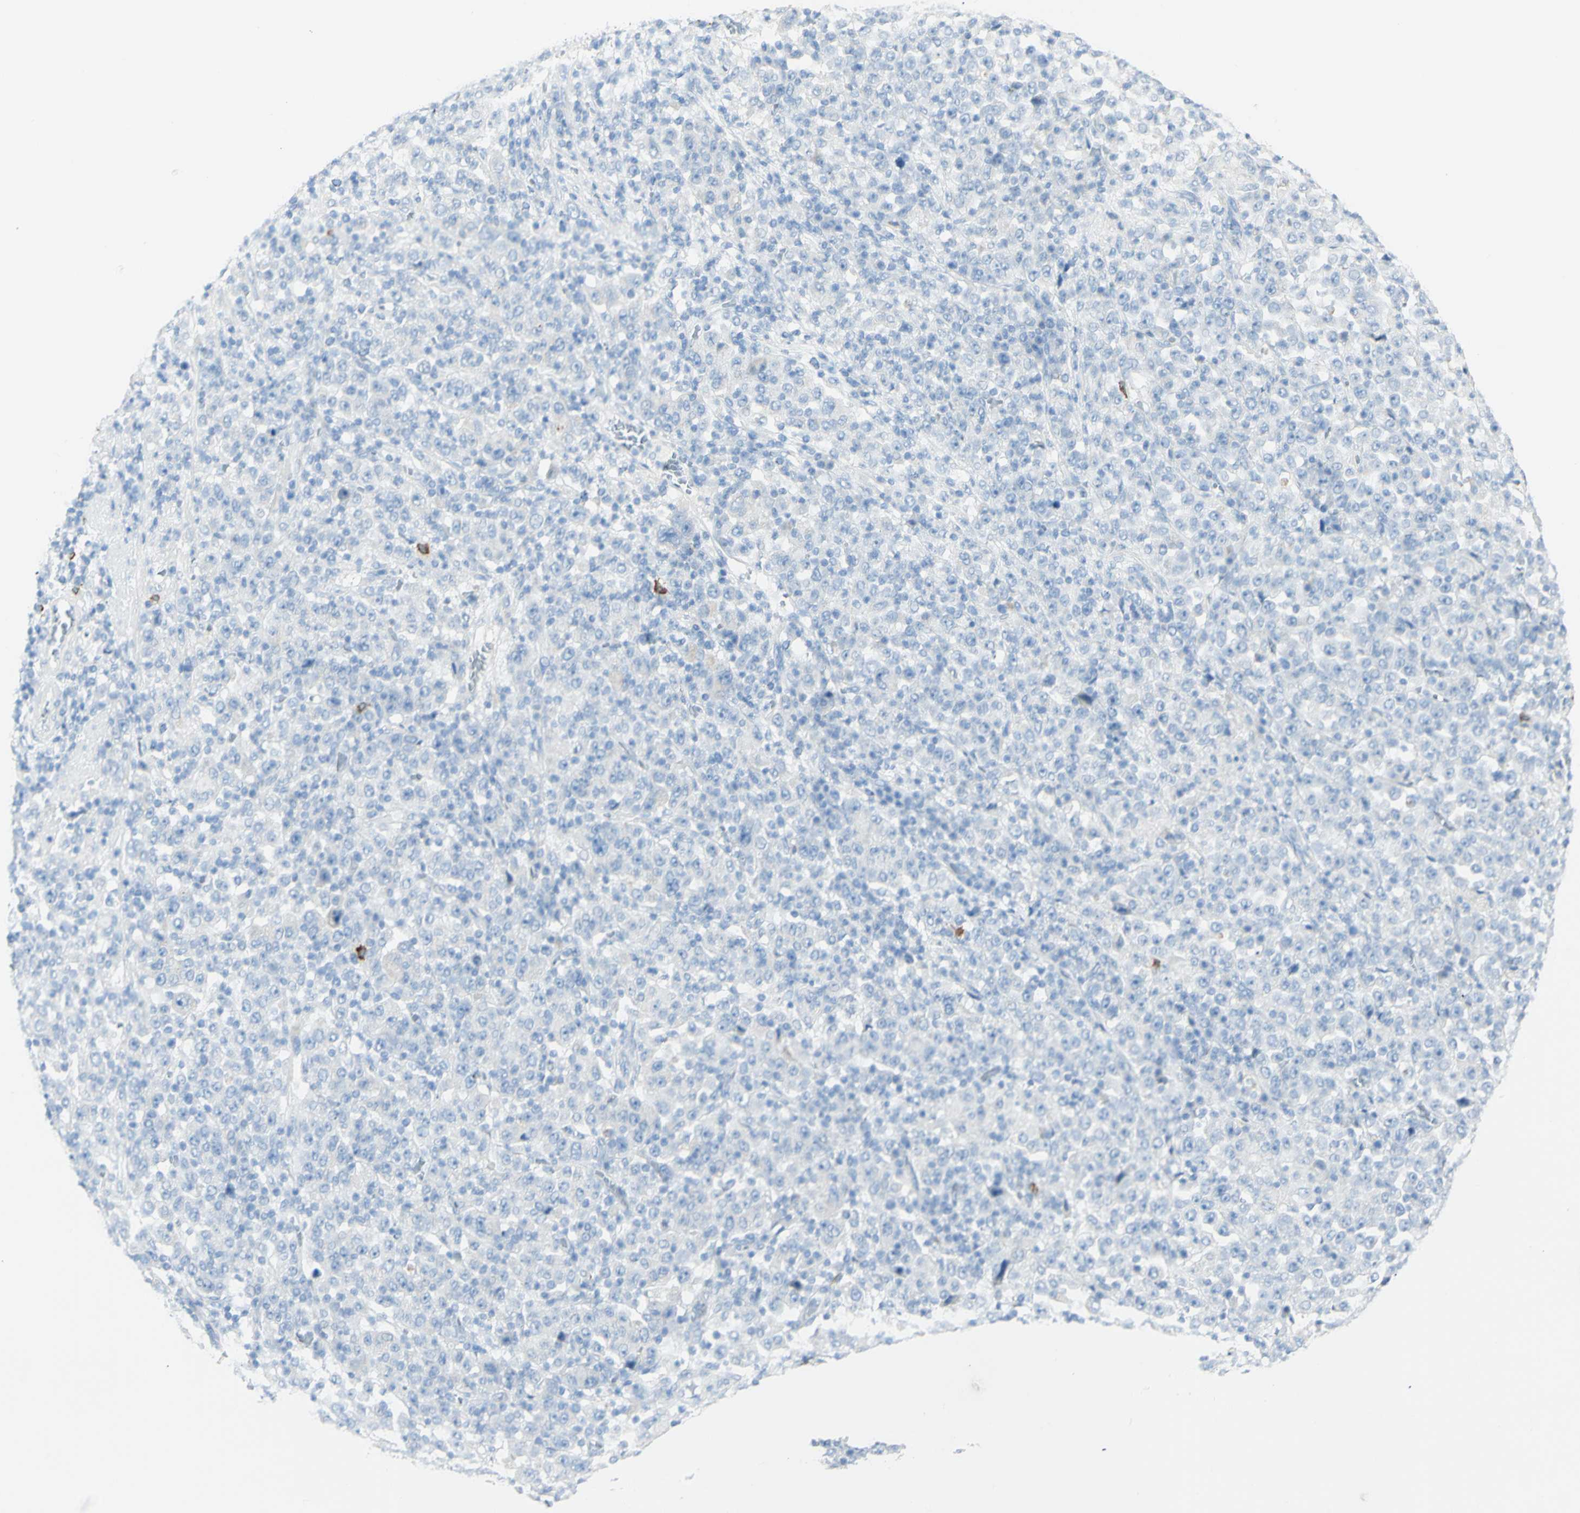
{"staining": {"intensity": "negative", "quantity": "none", "location": "none"}, "tissue": "stomach cancer", "cell_type": "Tumor cells", "image_type": "cancer", "snomed": [{"axis": "morphology", "description": "Normal tissue, NOS"}, {"axis": "morphology", "description": "Adenocarcinoma, NOS"}, {"axis": "topography", "description": "Stomach, upper"}, {"axis": "topography", "description": "Stomach"}], "caption": "A high-resolution photomicrograph shows immunohistochemistry staining of stomach adenocarcinoma, which demonstrates no significant staining in tumor cells.", "gene": "LETM1", "patient": {"sex": "male", "age": 59}}